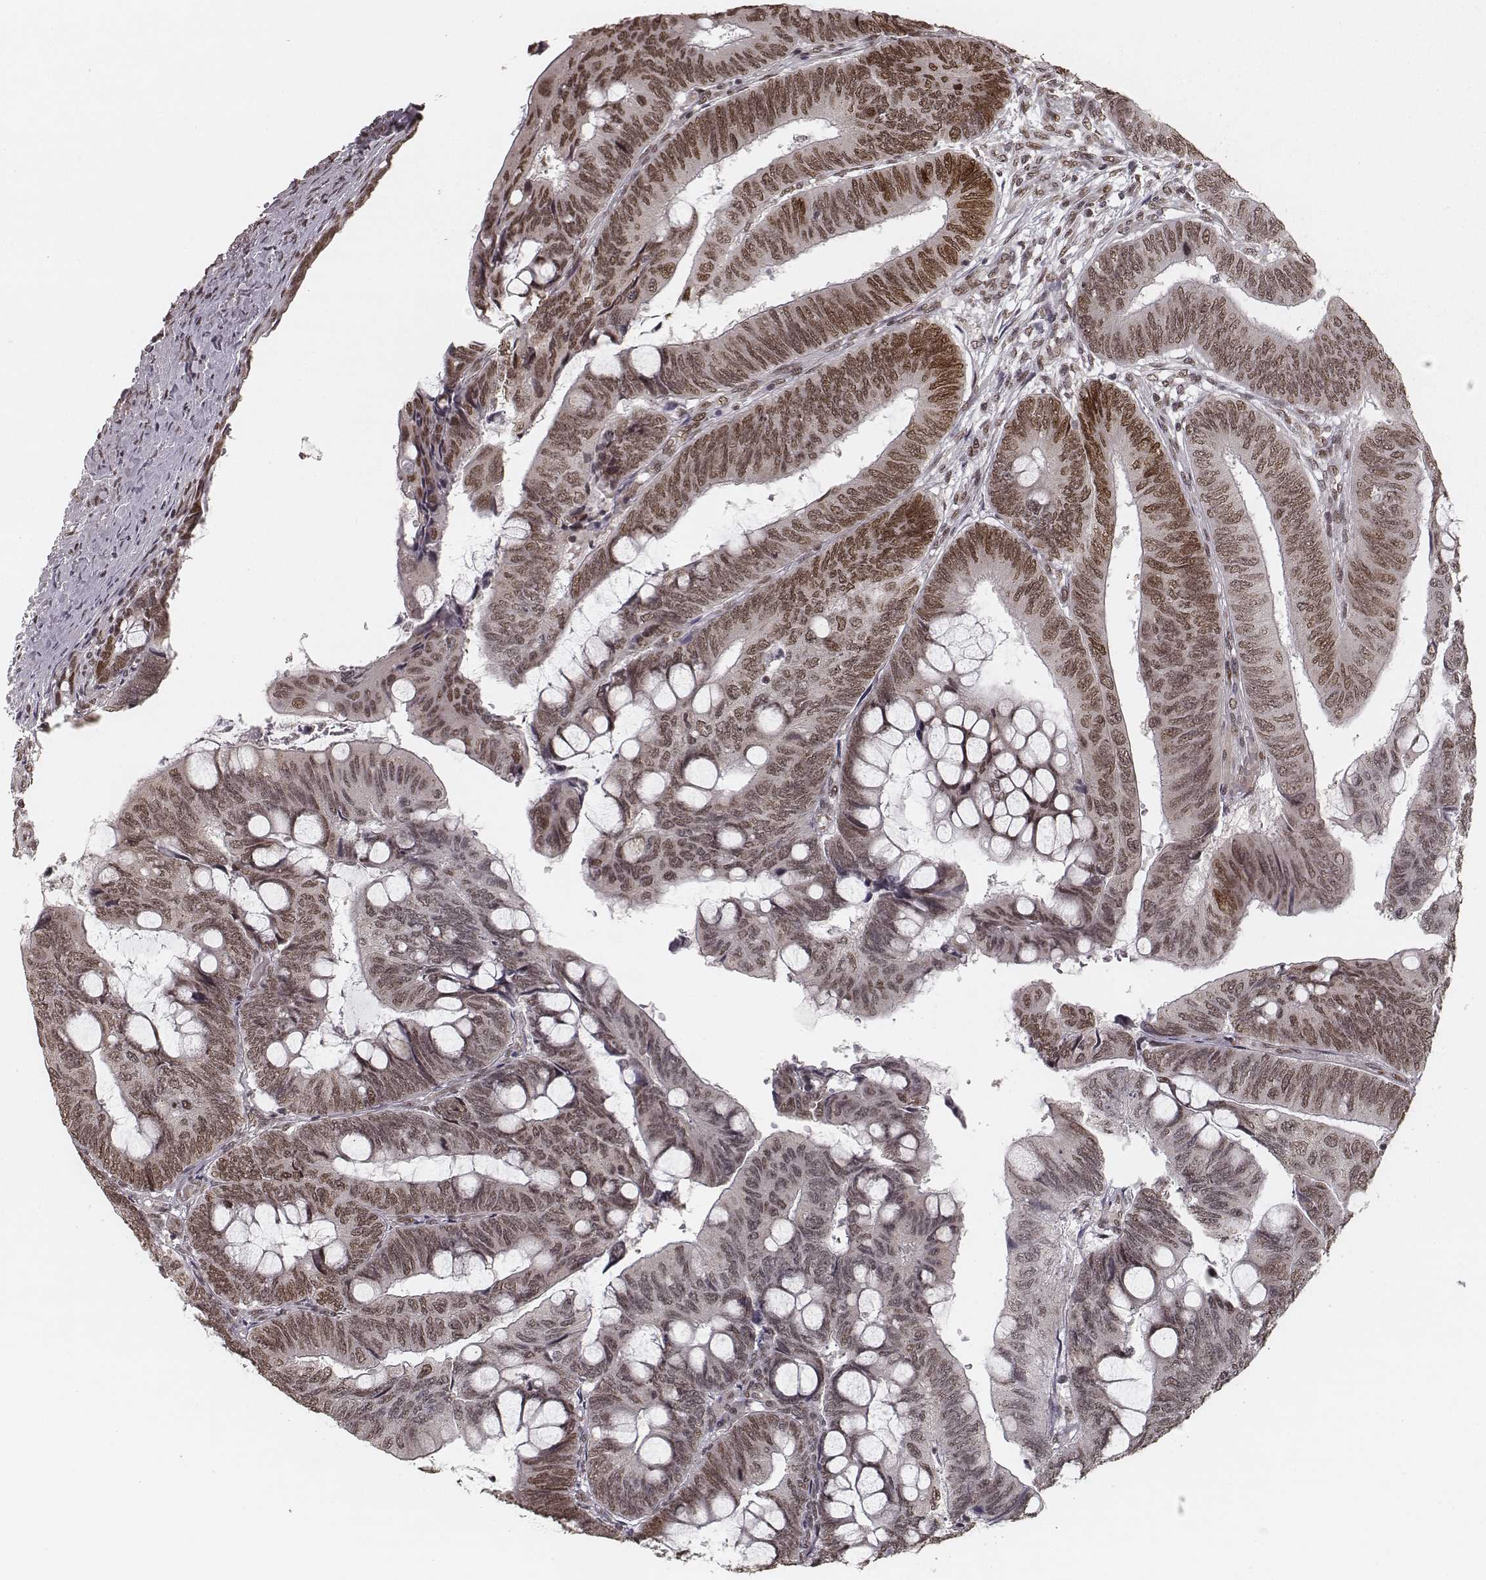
{"staining": {"intensity": "moderate", "quantity": ">75%", "location": "nuclear"}, "tissue": "colorectal cancer", "cell_type": "Tumor cells", "image_type": "cancer", "snomed": [{"axis": "morphology", "description": "Normal tissue, NOS"}, {"axis": "morphology", "description": "Adenocarcinoma, NOS"}, {"axis": "topography", "description": "Rectum"}], "caption": "Colorectal cancer tissue exhibits moderate nuclear positivity in about >75% of tumor cells, visualized by immunohistochemistry. (DAB = brown stain, brightfield microscopy at high magnification).", "gene": "HMGA2", "patient": {"sex": "male", "age": 92}}